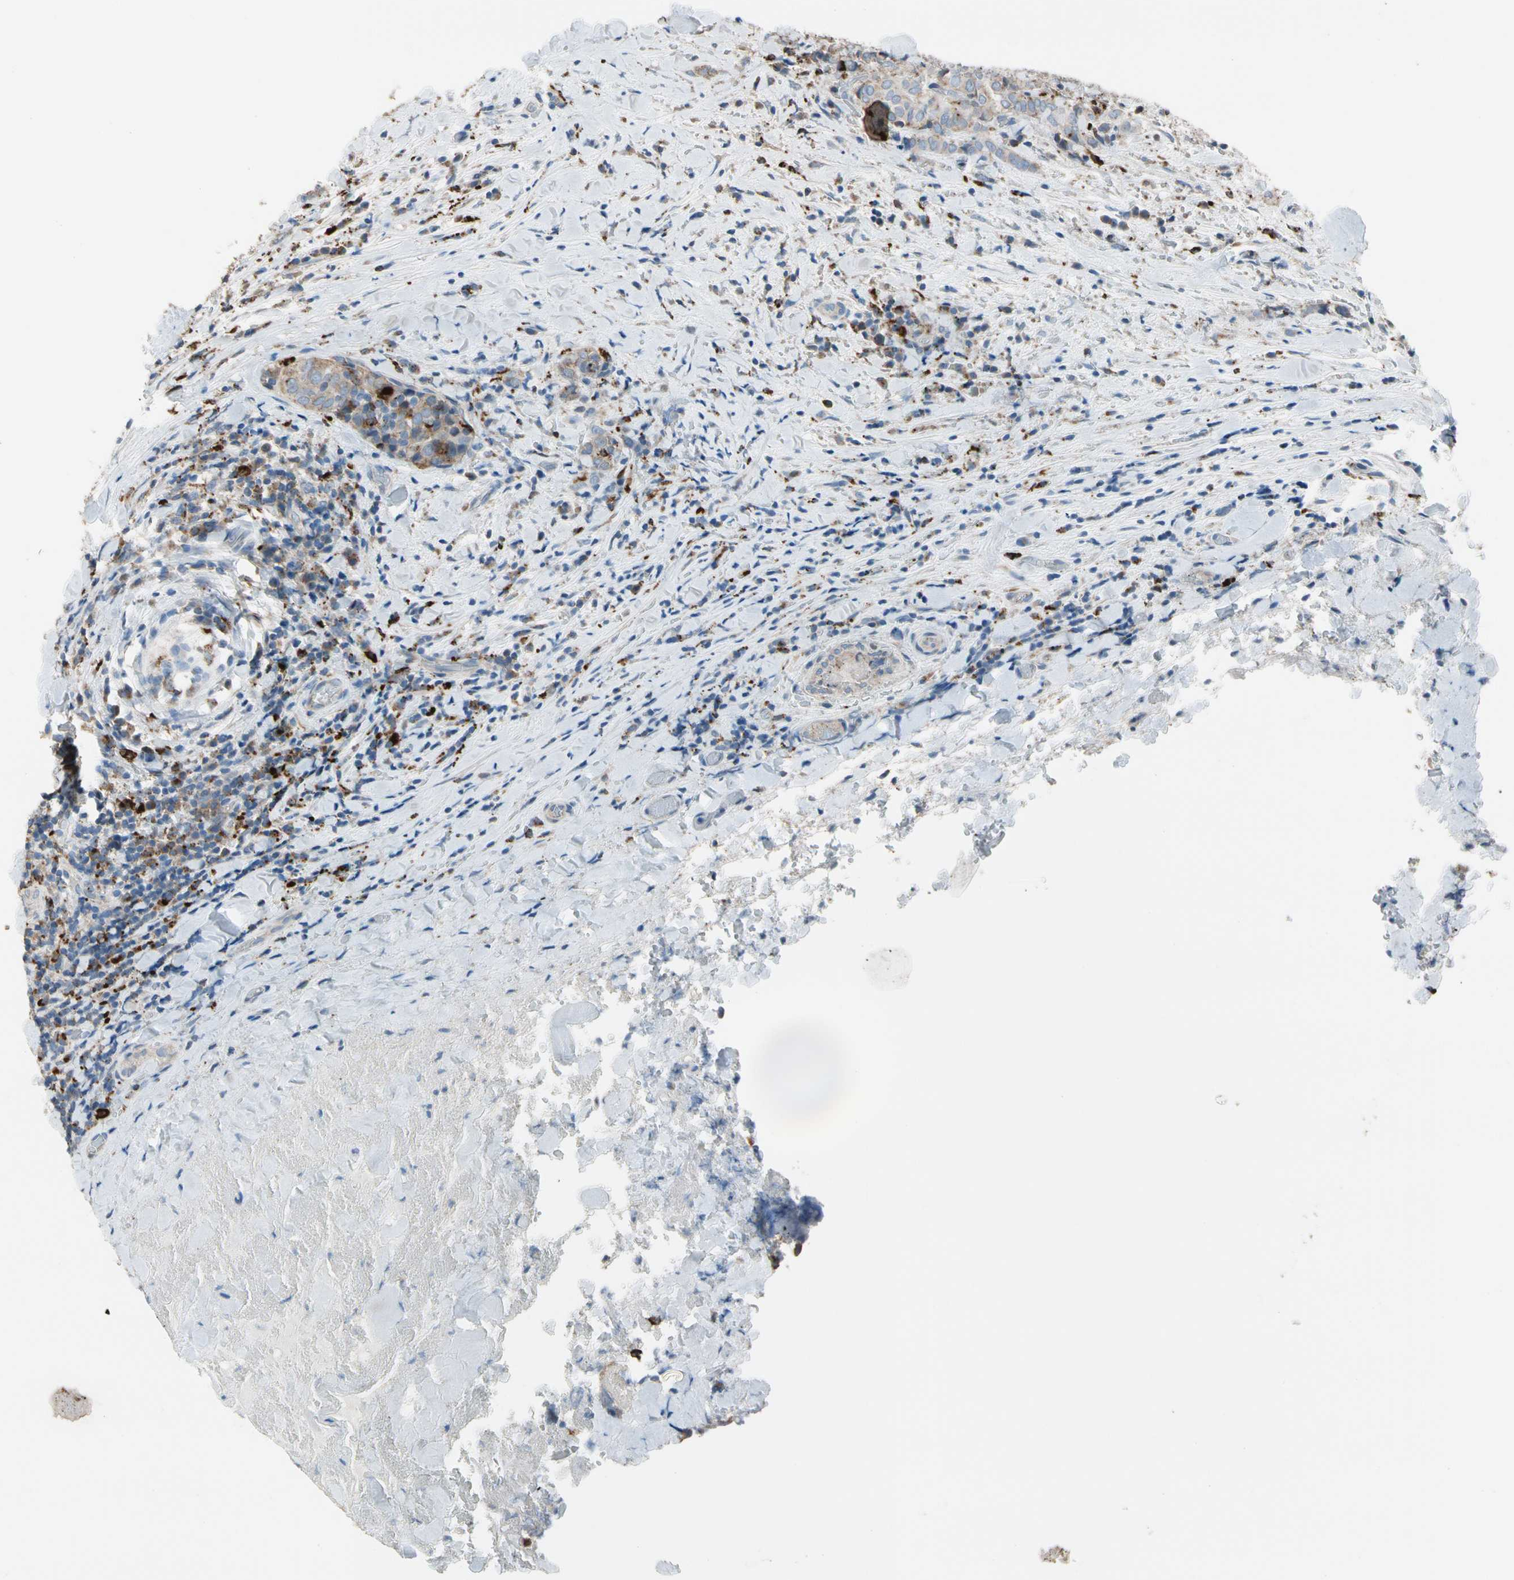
{"staining": {"intensity": "weak", "quantity": "25%-75%", "location": "cytoplasmic/membranous"}, "tissue": "thyroid cancer", "cell_type": "Tumor cells", "image_type": "cancer", "snomed": [{"axis": "morphology", "description": "Normal tissue, NOS"}, {"axis": "morphology", "description": "Papillary adenocarcinoma, NOS"}, {"axis": "topography", "description": "Thyroid gland"}], "caption": "This photomicrograph demonstrates thyroid cancer (papillary adenocarcinoma) stained with immunohistochemistry (IHC) to label a protein in brown. The cytoplasmic/membranous of tumor cells show weak positivity for the protein. Nuclei are counter-stained blue.", "gene": "GM2A", "patient": {"sex": "female", "age": 30}}